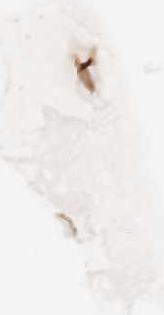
{"staining": {"intensity": "strong", "quantity": "<25%", "location": "cytoplasmic/membranous"}, "tissue": "urinary bladder", "cell_type": "Urothelial cells", "image_type": "normal", "snomed": [{"axis": "morphology", "description": "Normal tissue, NOS"}, {"axis": "topography", "description": "Urinary bladder"}], "caption": "Immunohistochemical staining of unremarkable urinary bladder displays strong cytoplasmic/membranous protein expression in approximately <25% of urothelial cells. The staining is performed using DAB brown chromogen to label protein expression. The nuclei are counter-stained blue using hematoxylin.", "gene": "ASB13", "patient": {"sex": "male", "age": 83}}